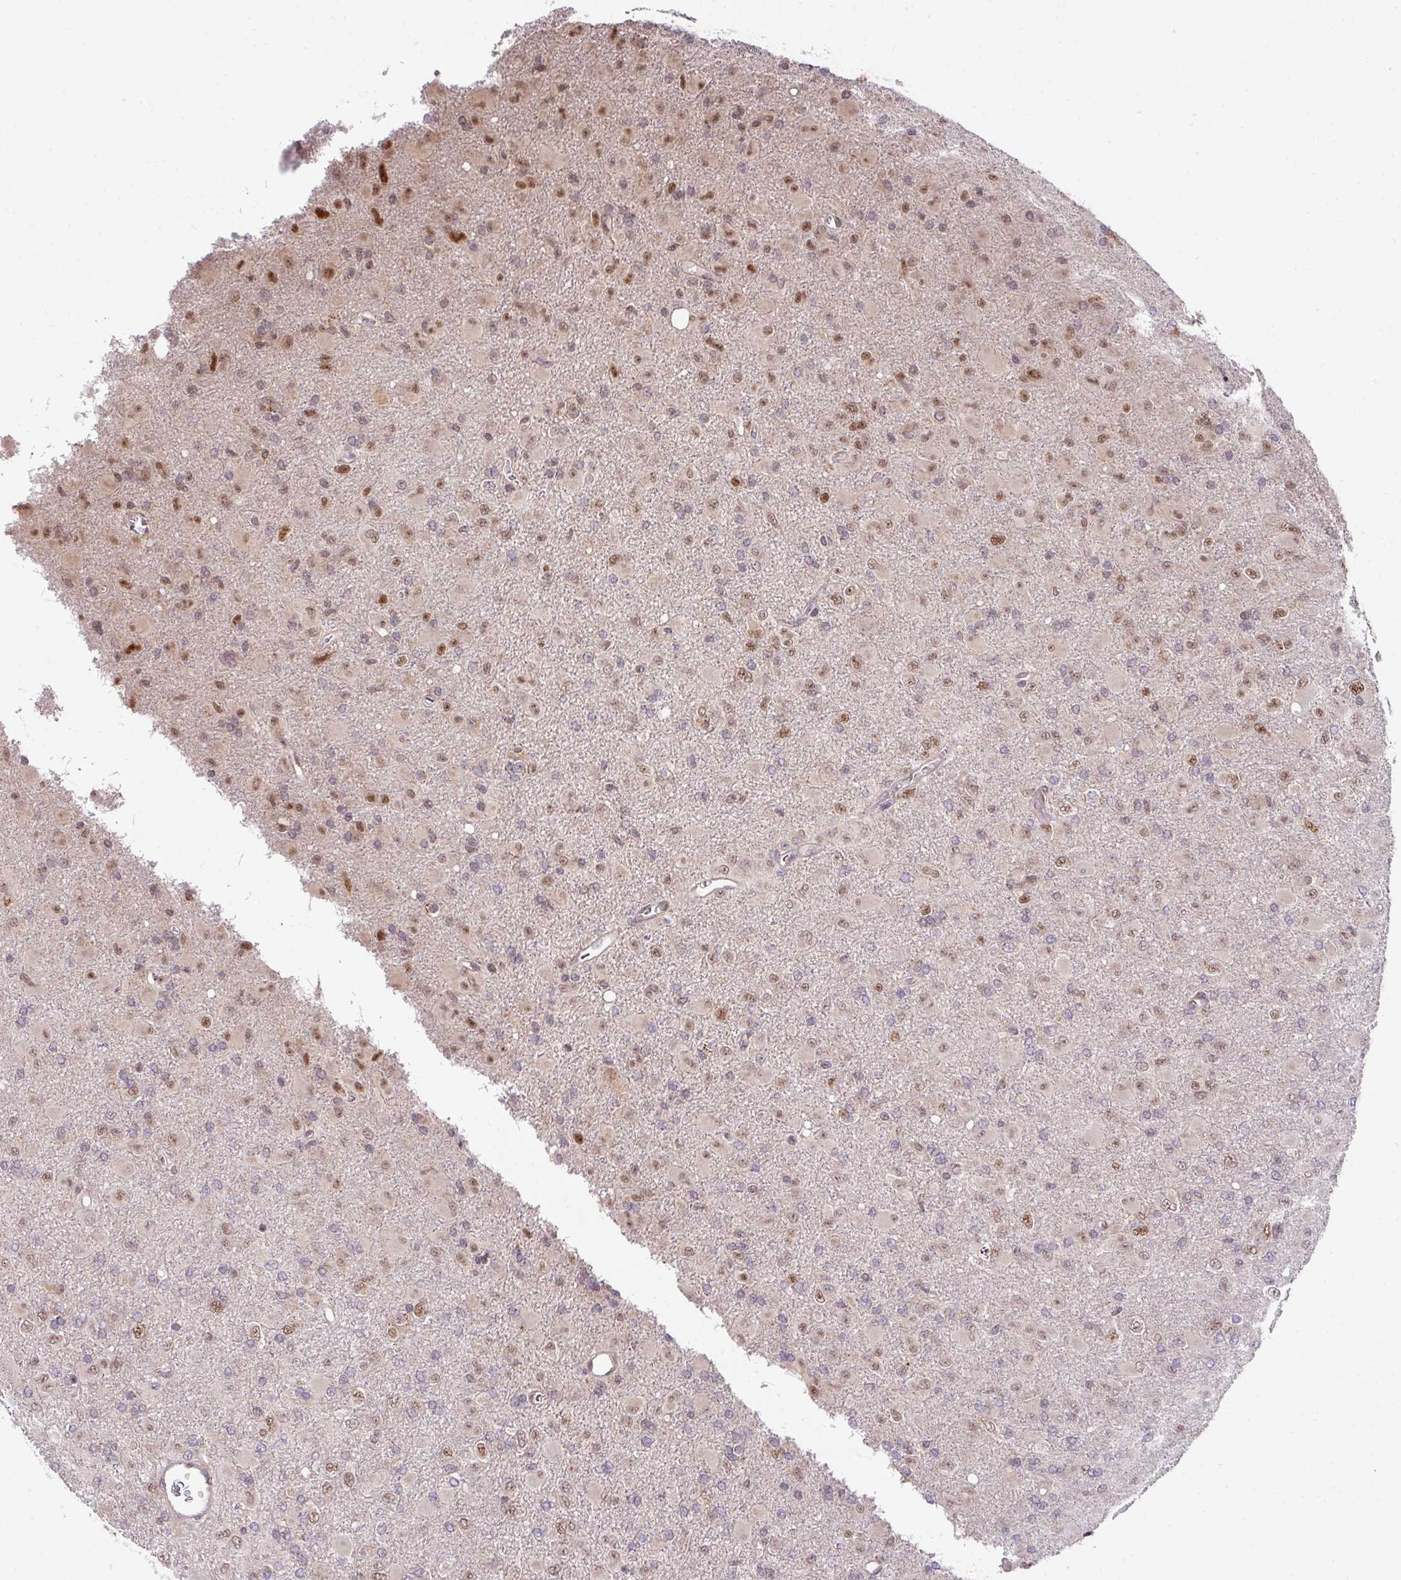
{"staining": {"intensity": "moderate", "quantity": "25%-75%", "location": "nuclear"}, "tissue": "glioma", "cell_type": "Tumor cells", "image_type": "cancer", "snomed": [{"axis": "morphology", "description": "Glioma, malignant, Low grade"}, {"axis": "topography", "description": "Brain"}], "caption": "Malignant glioma (low-grade) stained for a protein demonstrates moderate nuclear positivity in tumor cells.", "gene": "PLK1", "patient": {"sex": "male", "age": 65}}